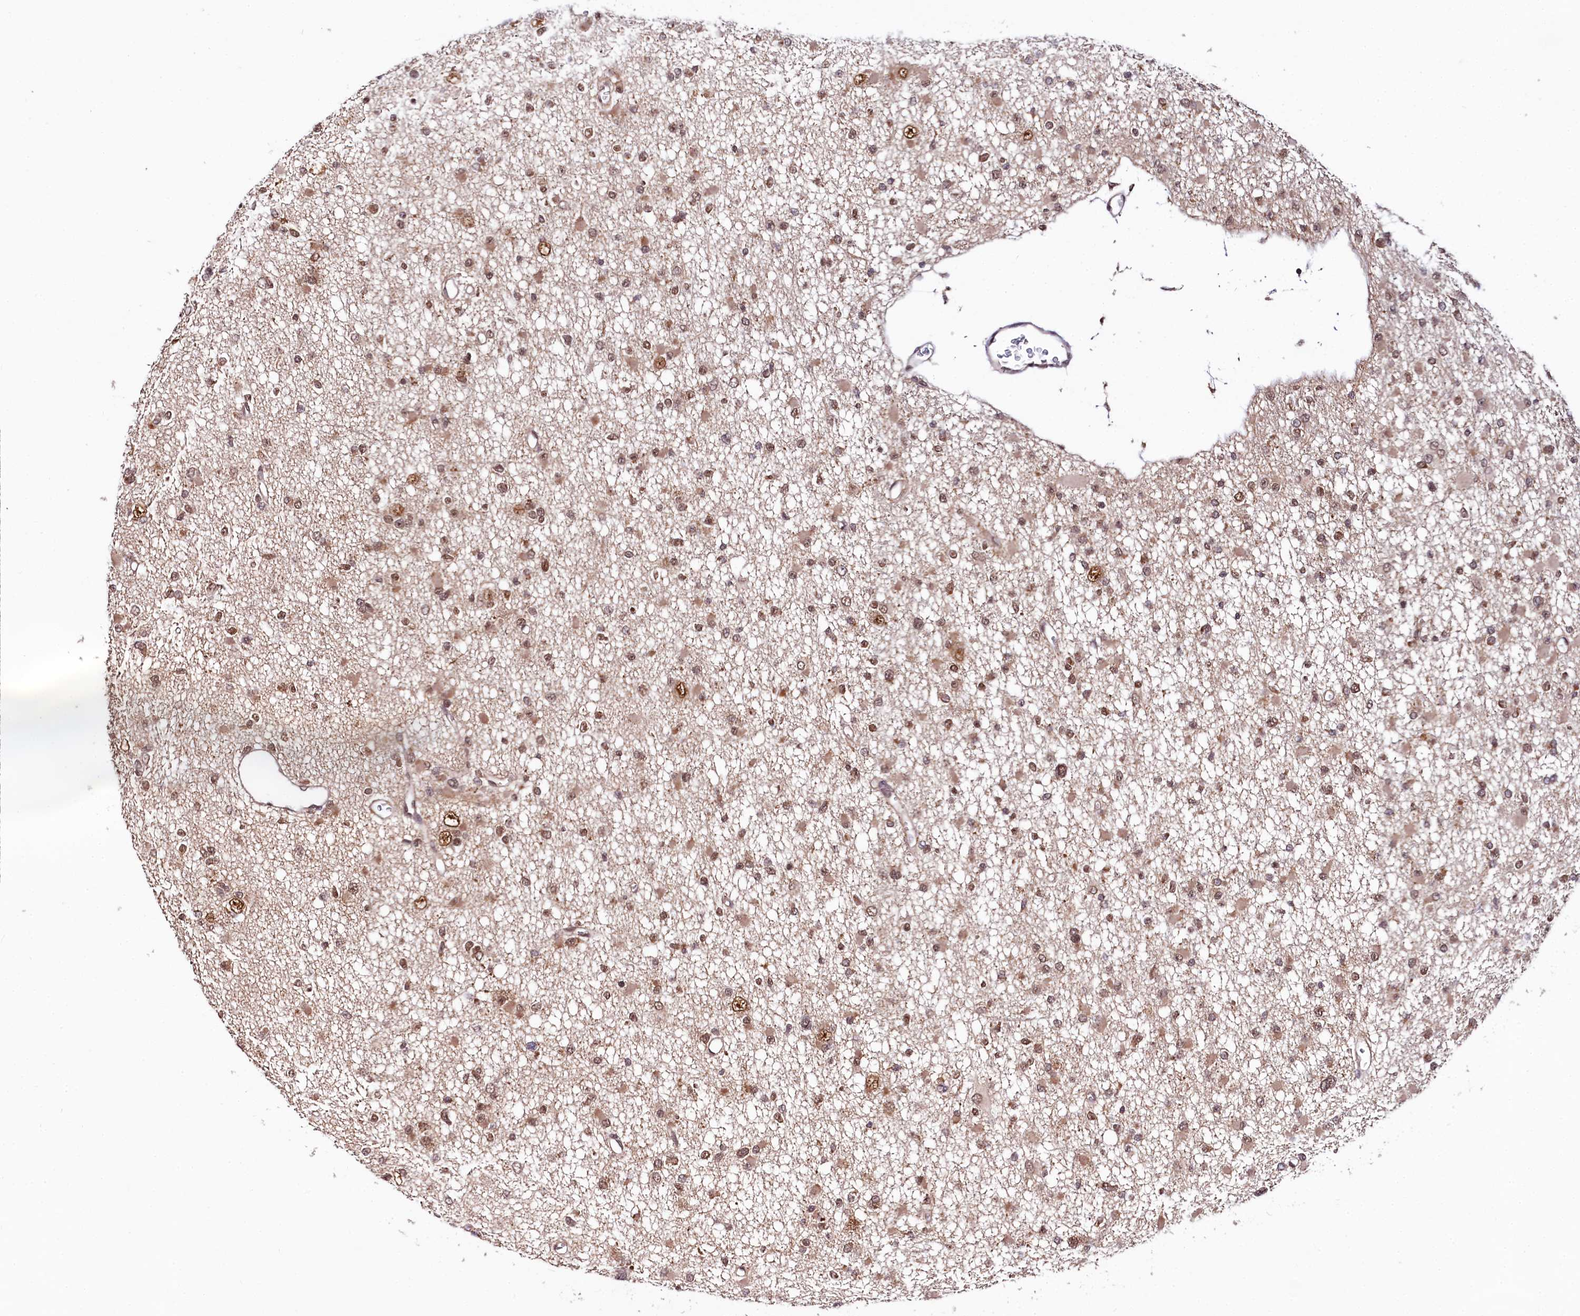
{"staining": {"intensity": "moderate", "quantity": ">75%", "location": "cytoplasmic/membranous,nuclear"}, "tissue": "glioma", "cell_type": "Tumor cells", "image_type": "cancer", "snomed": [{"axis": "morphology", "description": "Glioma, malignant, Low grade"}, {"axis": "topography", "description": "Brain"}], "caption": "Moderate cytoplasmic/membranous and nuclear positivity is seen in approximately >75% of tumor cells in malignant glioma (low-grade).", "gene": "UBE3A", "patient": {"sex": "female", "age": 22}}